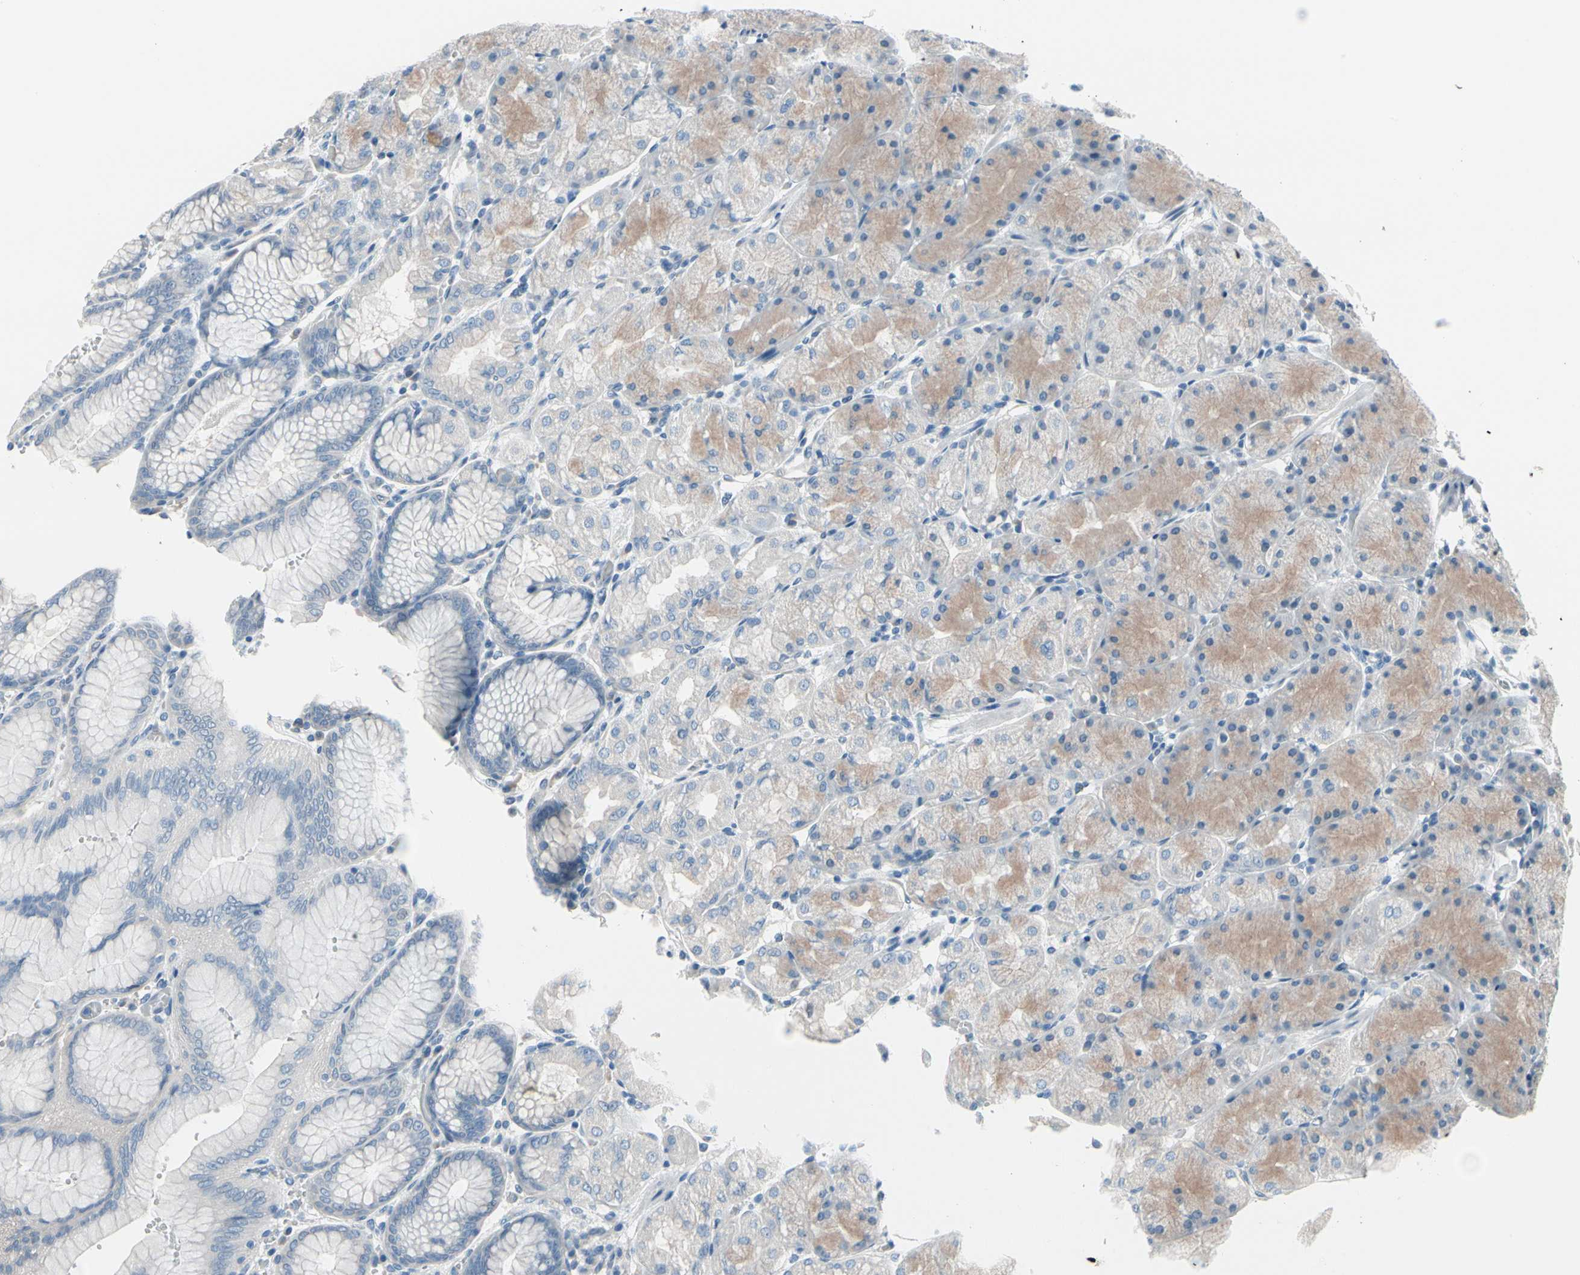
{"staining": {"intensity": "moderate", "quantity": "<25%", "location": "cytoplasmic/membranous"}, "tissue": "stomach", "cell_type": "Glandular cells", "image_type": "normal", "snomed": [{"axis": "morphology", "description": "Normal tissue, NOS"}, {"axis": "topography", "description": "Stomach, upper"}, {"axis": "topography", "description": "Stomach"}], "caption": "High-power microscopy captured an immunohistochemistry micrograph of normal stomach, revealing moderate cytoplasmic/membranous positivity in approximately <25% of glandular cells. (brown staining indicates protein expression, while blue staining denotes nuclei).", "gene": "PGR", "patient": {"sex": "male", "age": 76}}